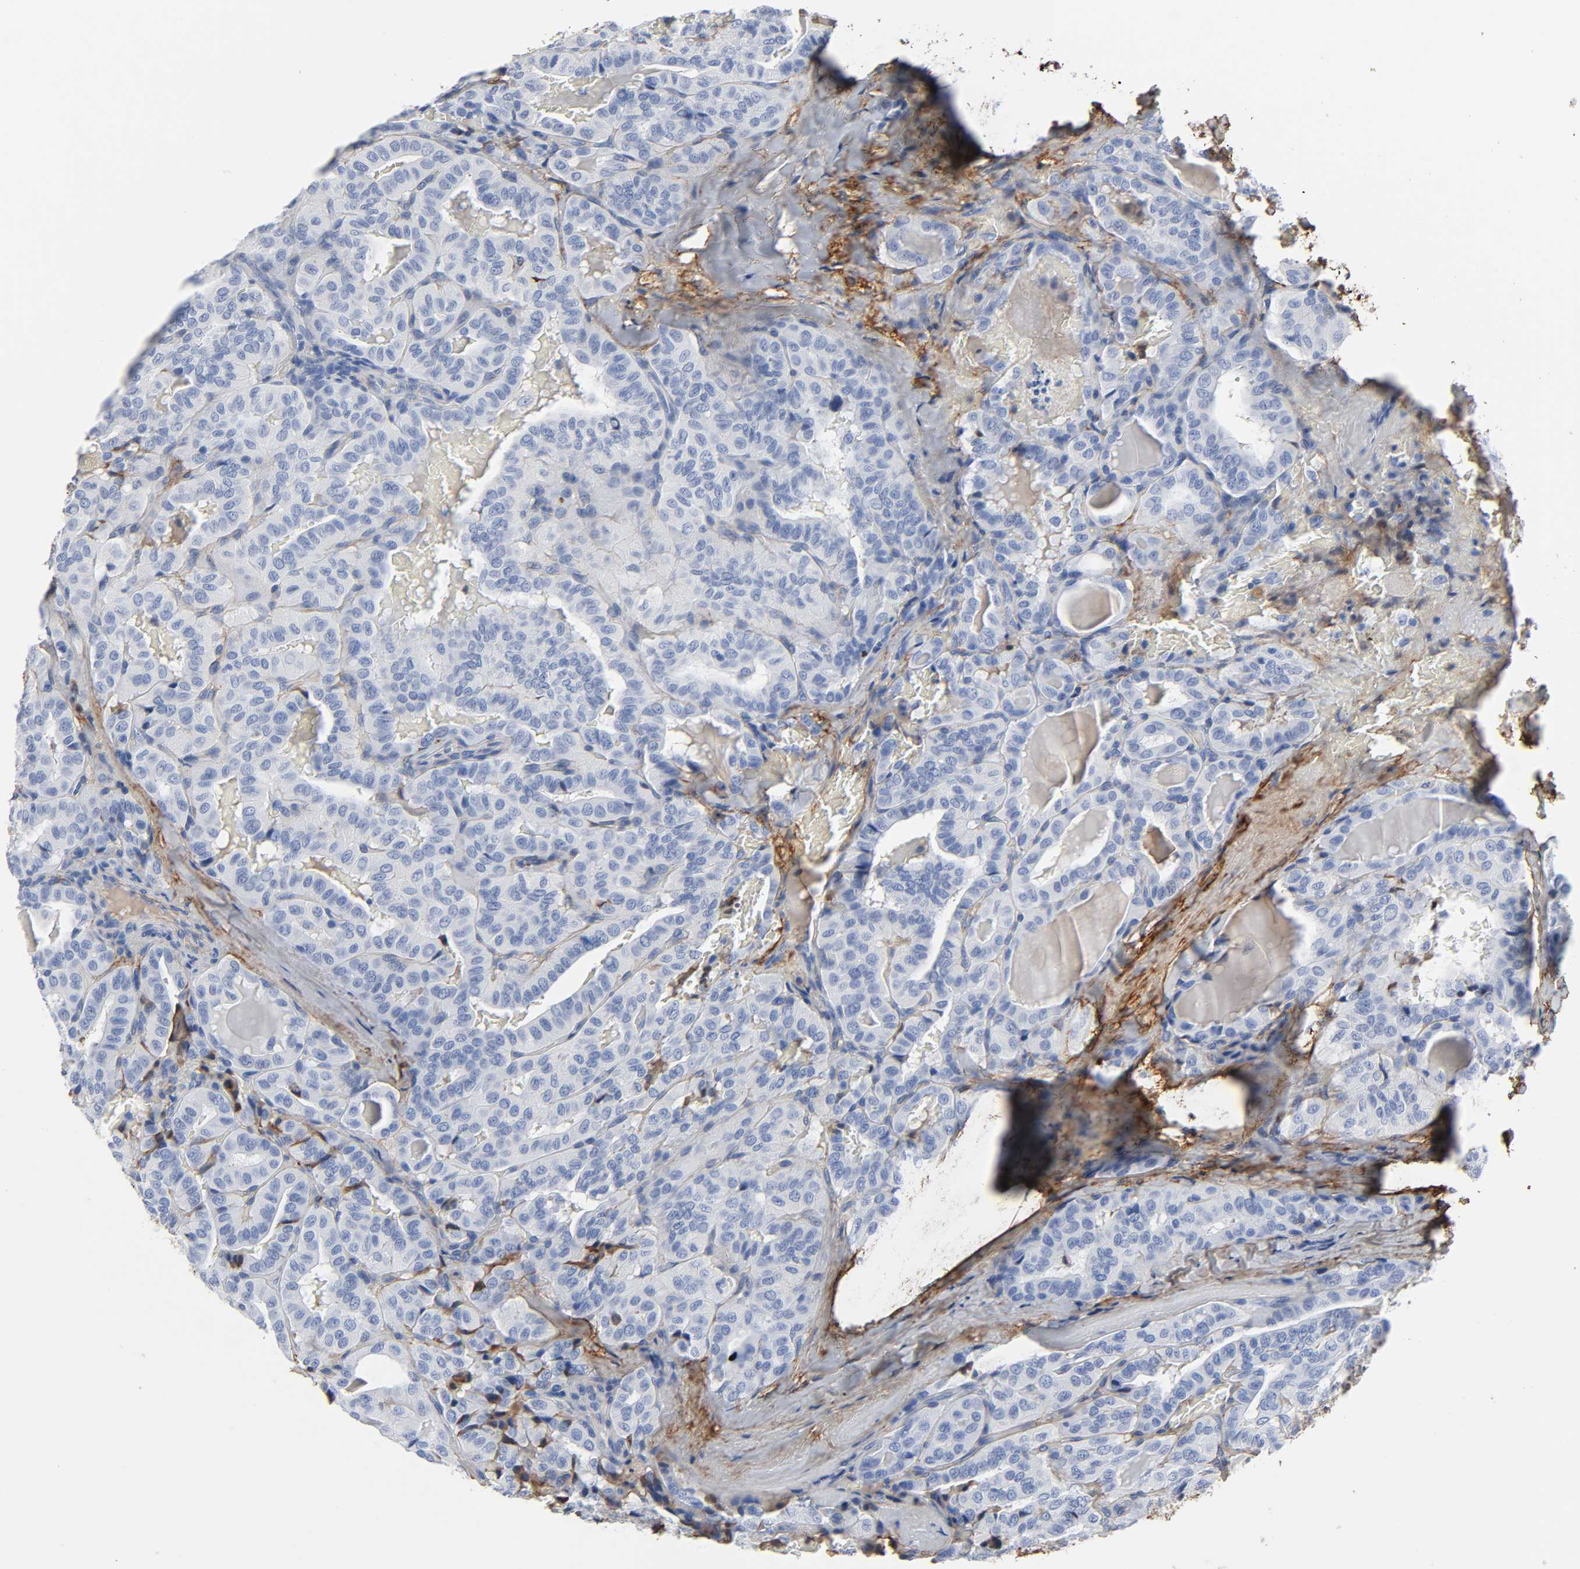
{"staining": {"intensity": "negative", "quantity": "none", "location": "none"}, "tissue": "thyroid cancer", "cell_type": "Tumor cells", "image_type": "cancer", "snomed": [{"axis": "morphology", "description": "Papillary adenocarcinoma, NOS"}, {"axis": "topography", "description": "Thyroid gland"}], "caption": "An immunohistochemistry (IHC) micrograph of thyroid papillary adenocarcinoma is shown. There is no staining in tumor cells of thyroid papillary adenocarcinoma. (Stains: DAB (3,3'-diaminobenzidine) immunohistochemistry with hematoxylin counter stain, Microscopy: brightfield microscopy at high magnification).", "gene": "FBLN1", "patient": {"sex": "male", "age": 77}}